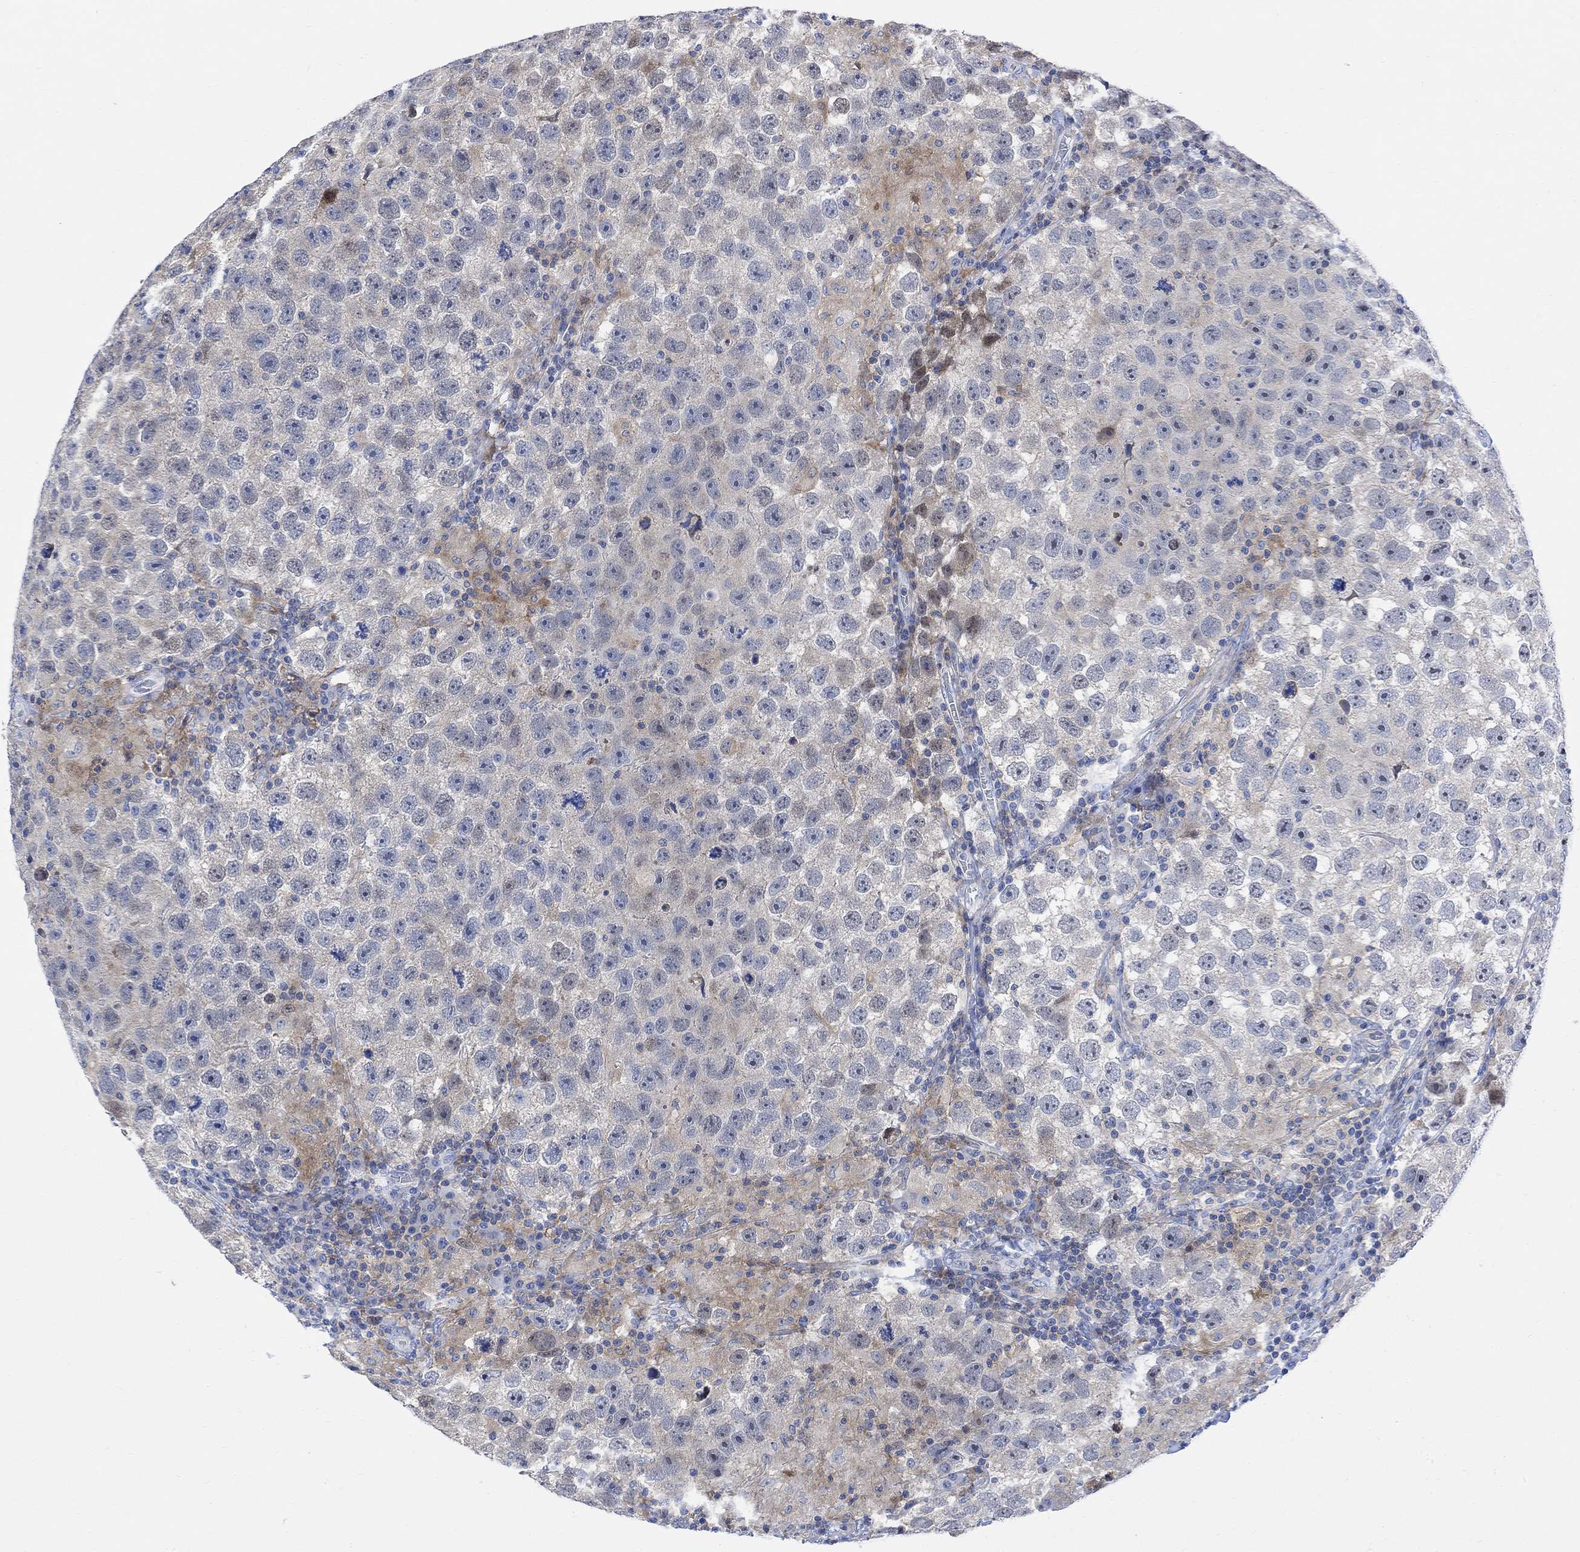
{"staining": {"intensity": "weak", "quantity": "<25%", "location": "cytoplasmic/membranous"}, "tissue": "testis cancer", "cell_type": "Tumor cells", "image_type": "cancer", "snomed": [{"axis": "morphology", "description": "Seminoma, NOS"}, {"axis": "topography", "description": "Testis"}], "caption": "DAB immunohistochemical staining of testis cancer (seminoma) demonstrates no significant expression in tumor cells.", "gene": "ARSK", "patient": {"sex": "male", "age": 26}}